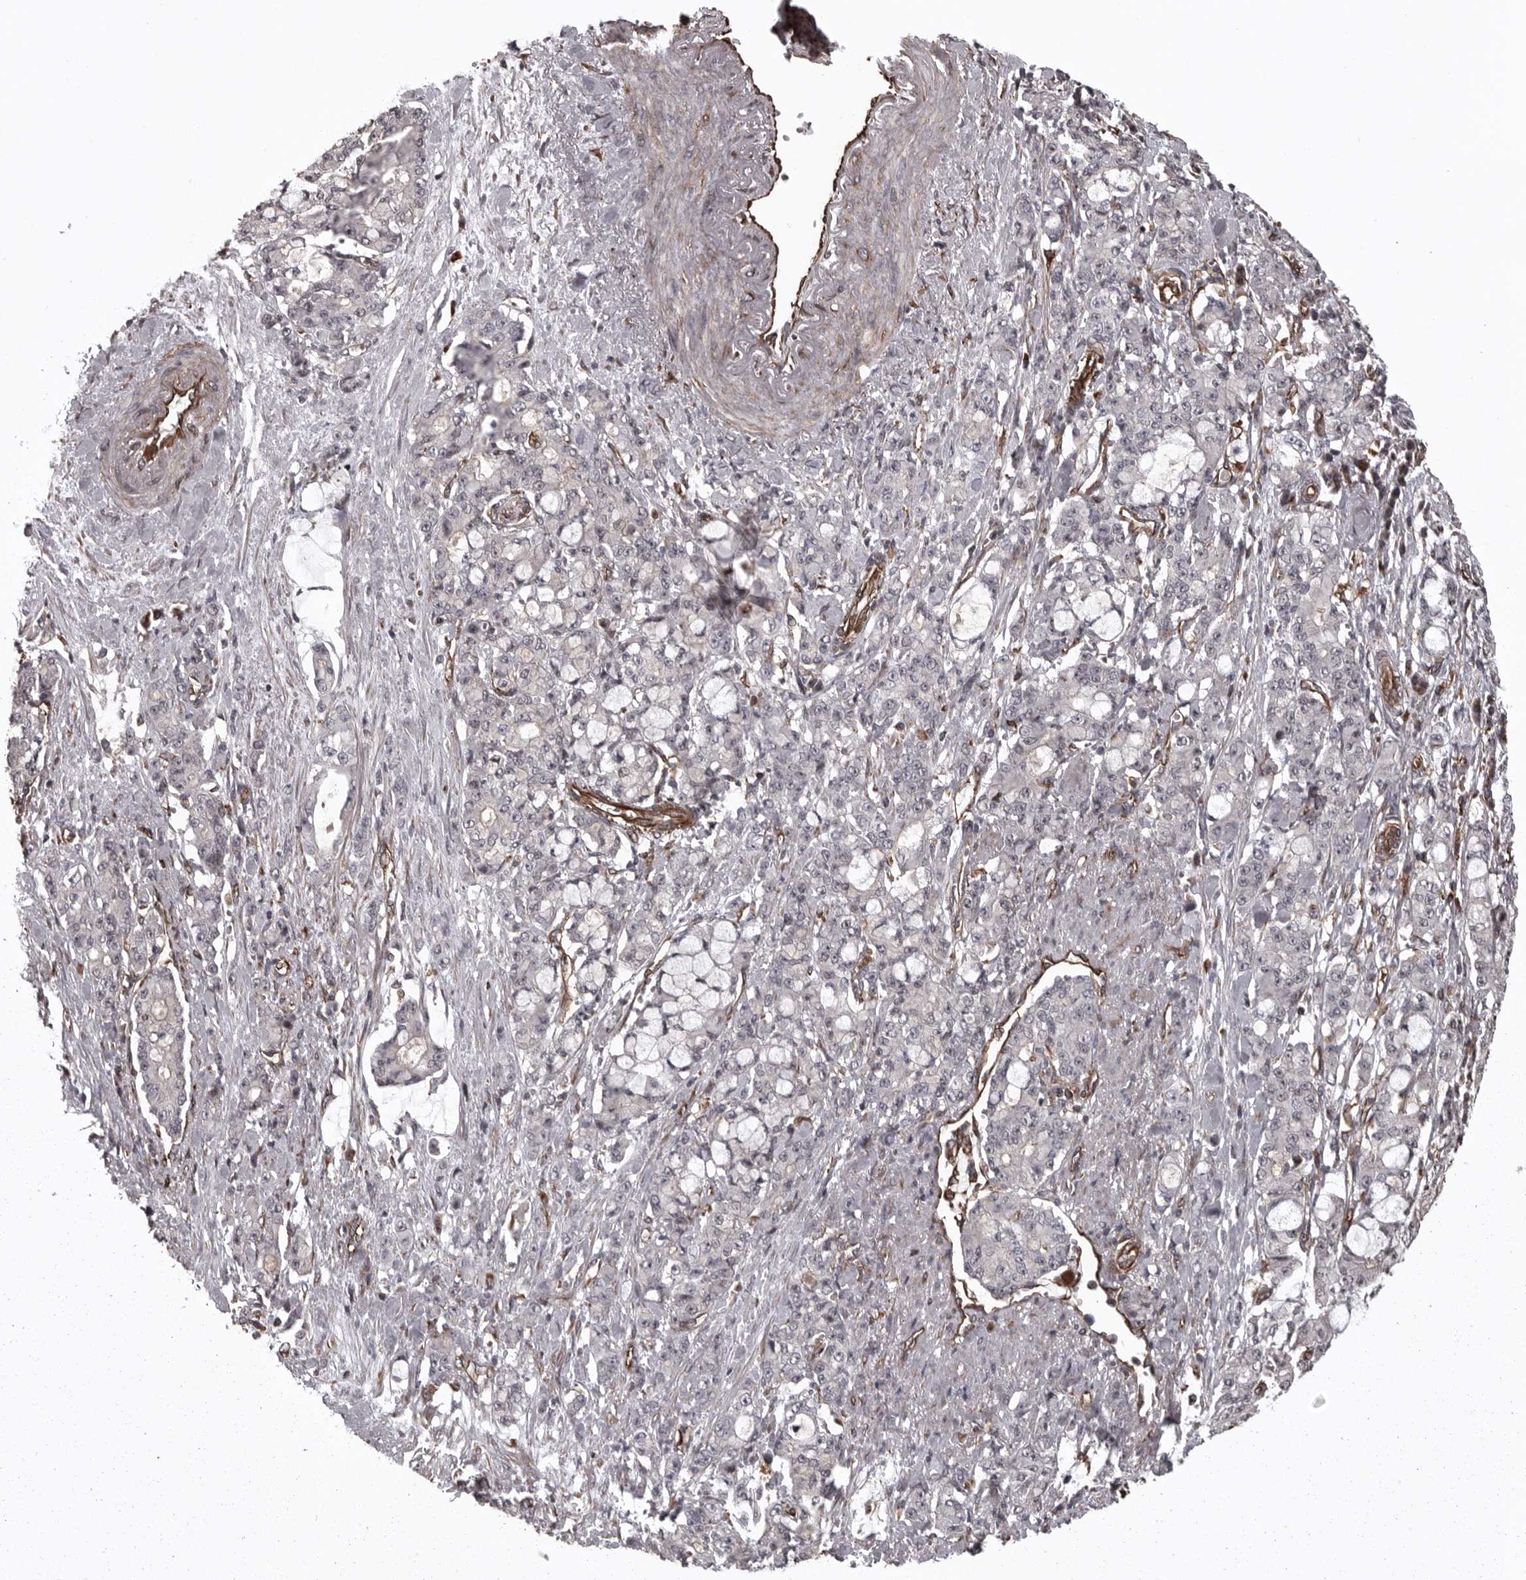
{"staining": {"intensity": "negative", "quantity": "none", "location": "none"}, "tissue": "pancreatic cancer", "cell_type": "Tumor cells", "image_type": "cancer", "snomed": [{"axis": "morphology", "description": "Adenocarcinoma, NOS"}, {"axis": "topography", "description": "Pancreas"}], "caption": "The immunohistochemistry (IHC) photomicrograph has no significant expression in tumor cells of pancreatic cancer tissue.", "gene": "FAAP100", "patient": {"sex": "female", "age": 73}}